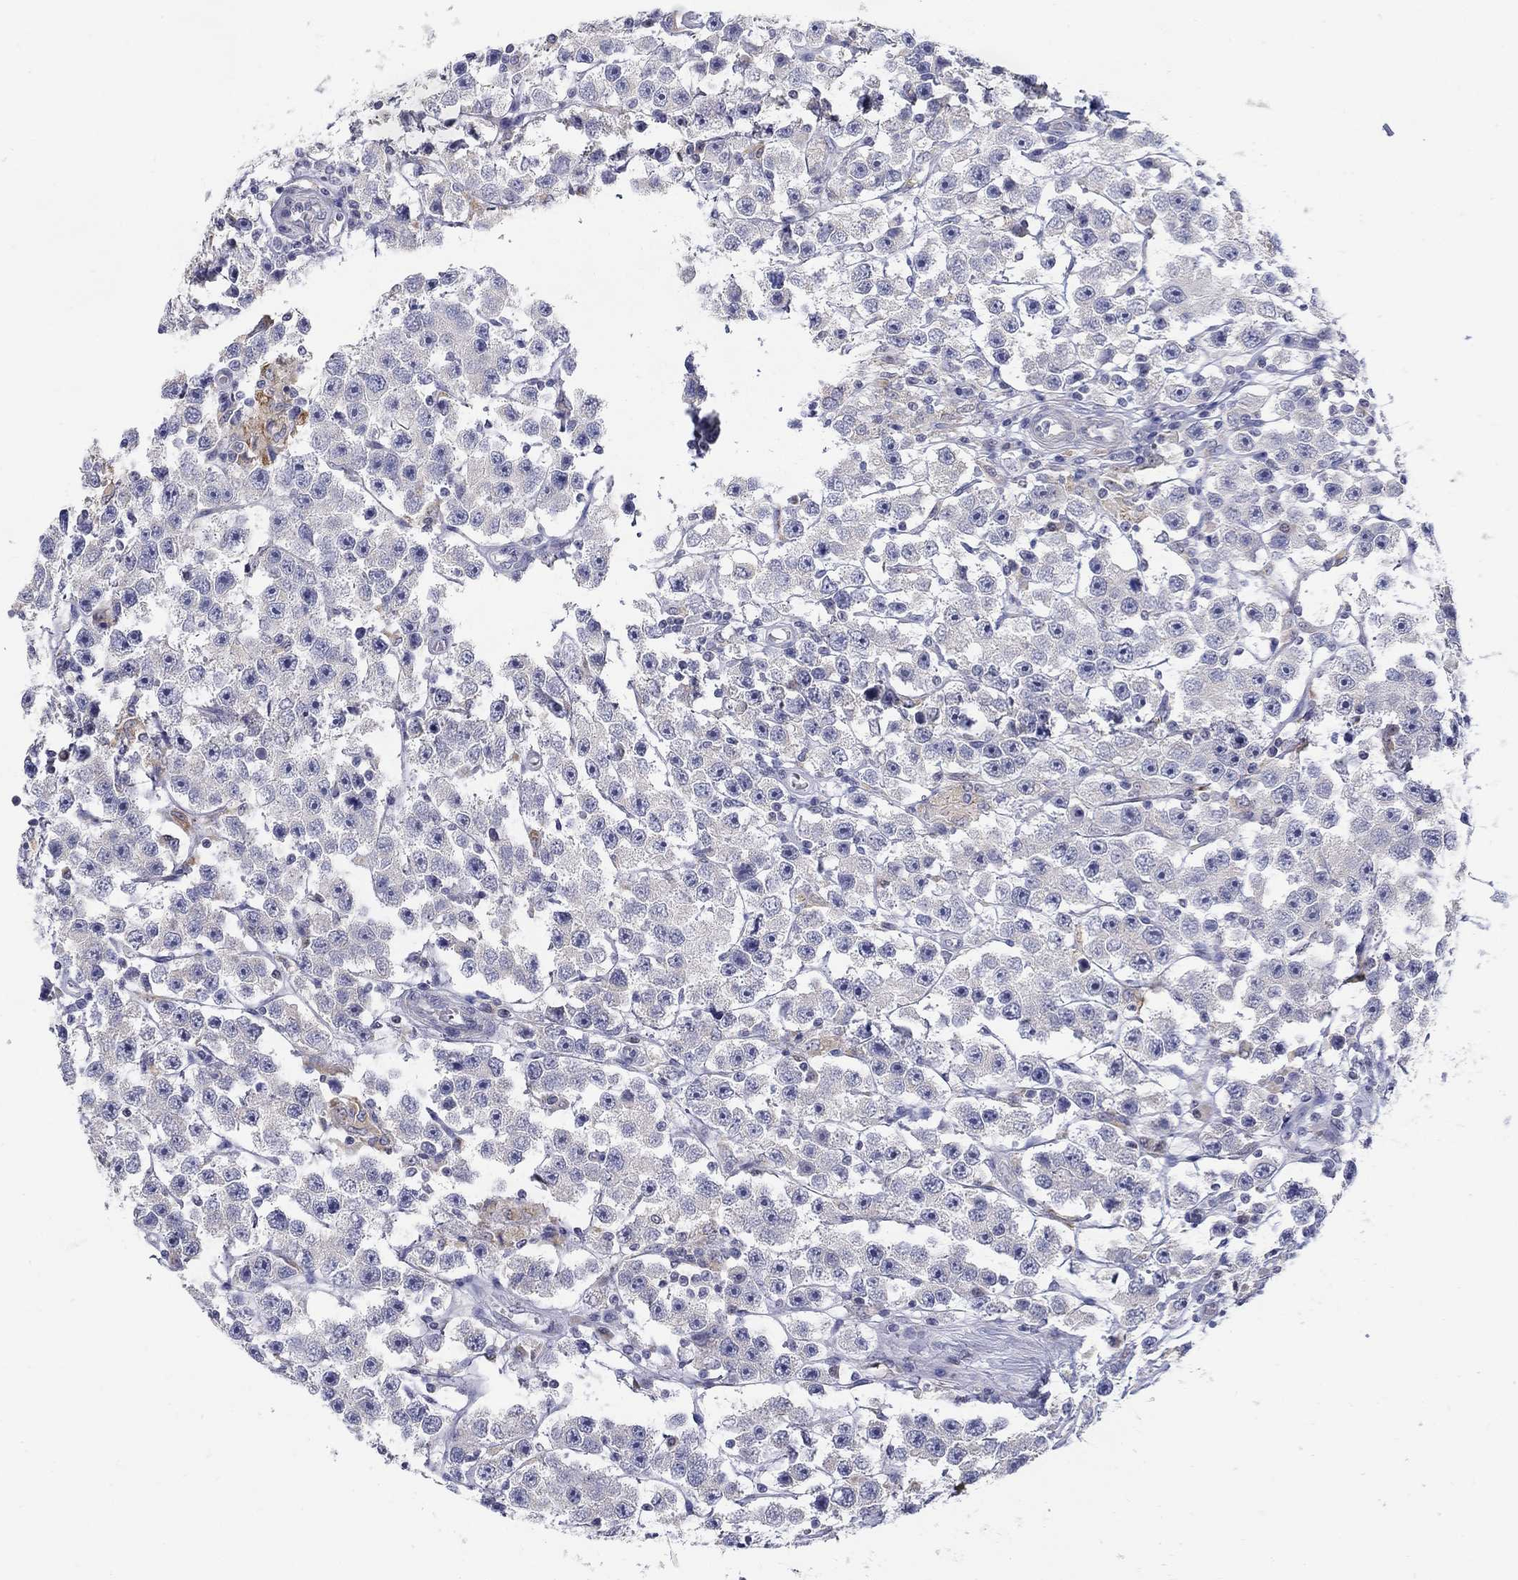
{"staining": {"intensity": "negative", "quantity": "none", "location": "none"}, "tissue": "testis cancer", "cell_type": "Tumor cells", "image_type": "cancer", "snomed": [{"axis": "morphology", "description": "Seminoma, NOS"}, {"axis": "topography", "description": "Testis"}], "caption": "This is an immunohistochemistry (IHC) histopathology image of seminoma (testis). There is no expression in tumor cells.", "gene": "ABCA4", "patient": {"sex": "male", "age": 45}}